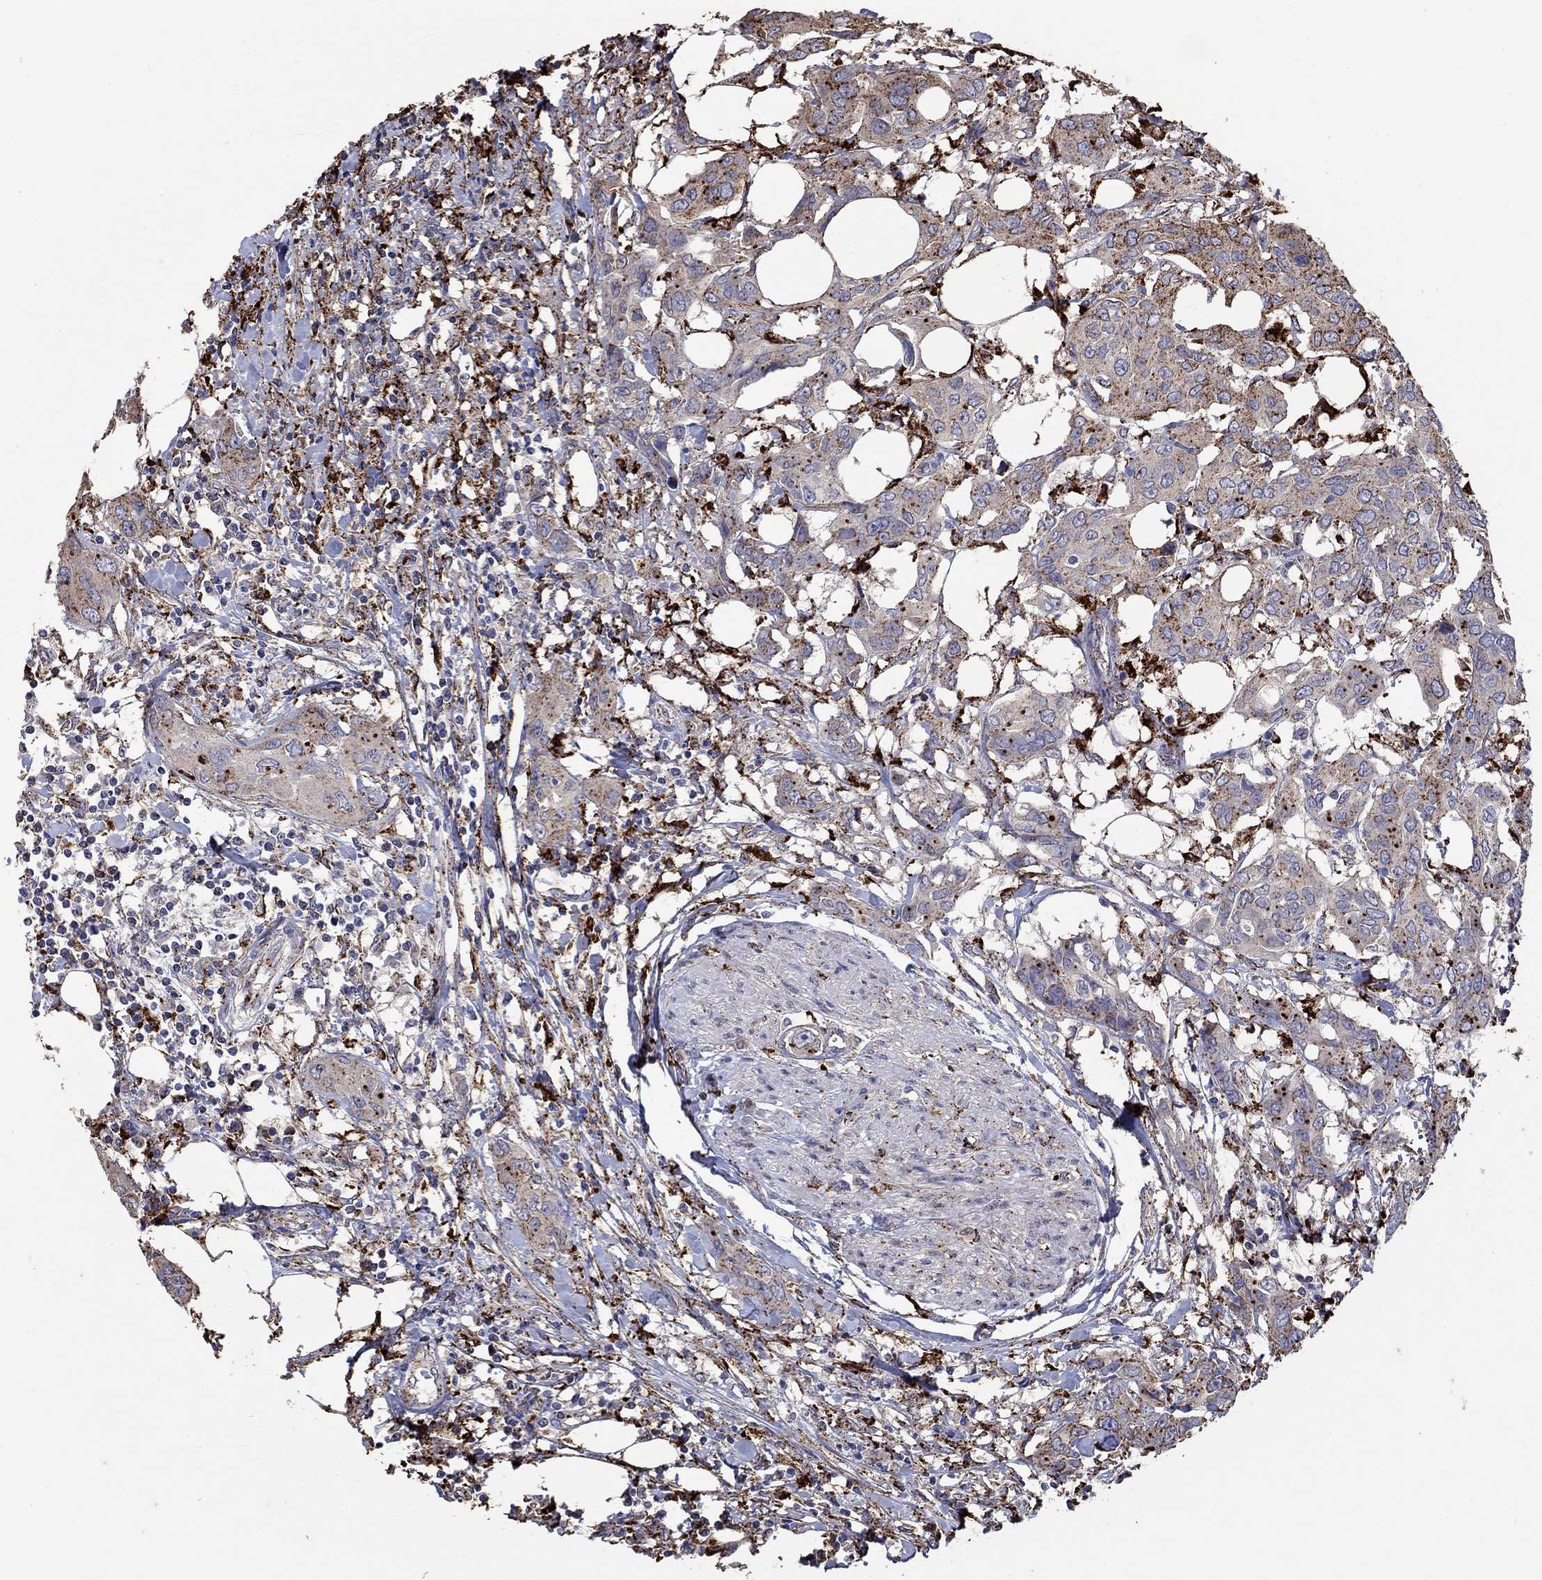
{"staining": {"intensity": "strong", "quantity": "<25%", "location": "cytoplasmic/membranous"}, "tissue": "urothelial cancer", "cell_type": "Tumor cells", "image_type": "cancer", "snomed": [{"axis": "morphology", "description": "Urothelial carcinoma, NOS"}, {"axis": "morphology", "description": "Urothelial carcinoma, High grade"}, {"axis": "topography", "description": "Urinary bladder"}], "caption": "High-grade urothelial carcinoma stained for a protein displays strong cytoplasmic/membranous positivity in tumor cells.", "gene": "CTSB", "patient": {"sex": "male", "age": 63}}